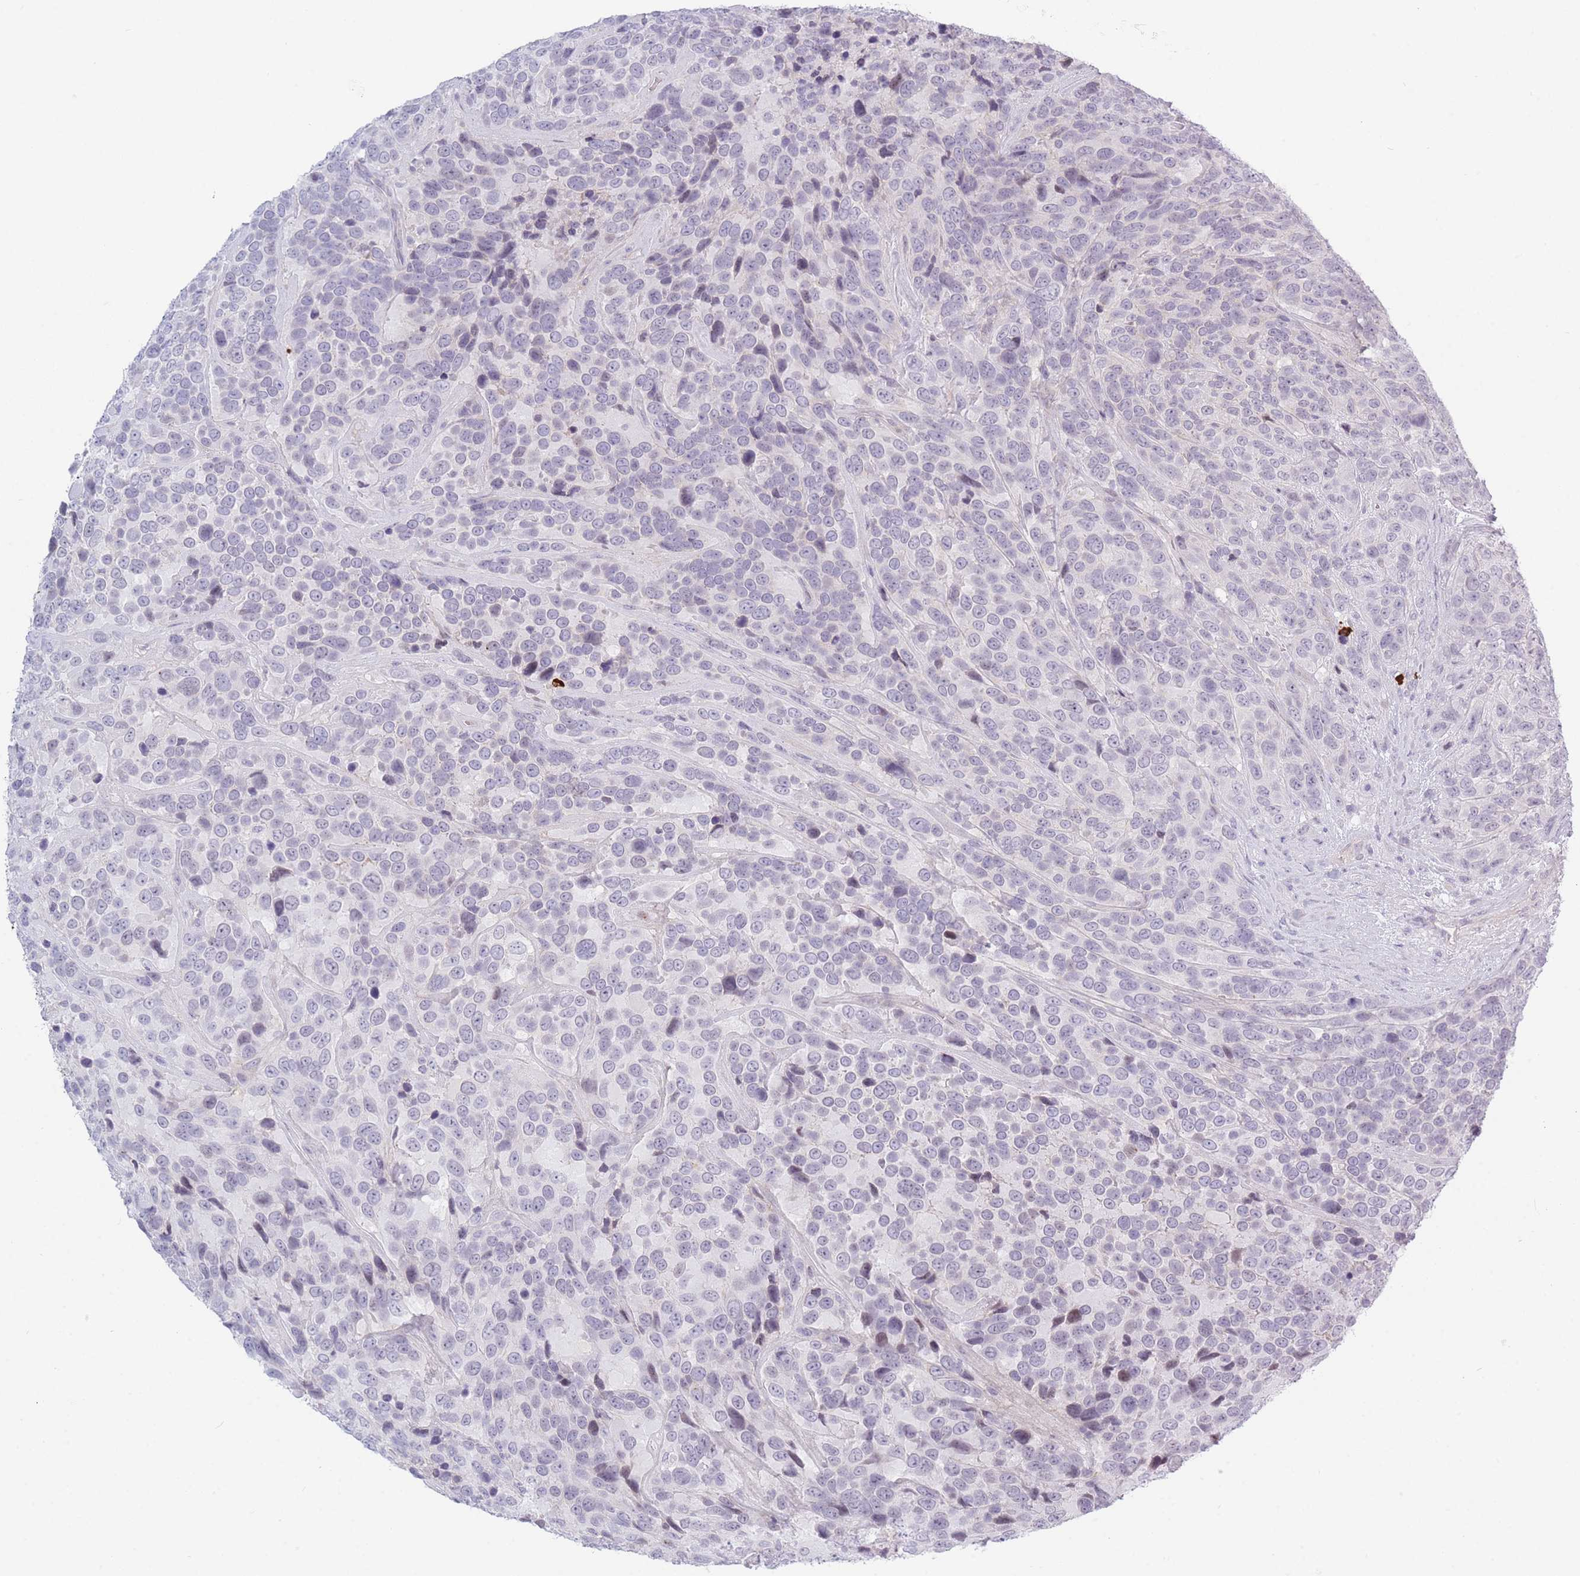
{"staining": {"intensity": "negative", "quantity": "none", "location": "none"}, "tissue": "urothelial cancer", "cell_type": "Tumor cells", "image_type": "cancer", "snomed": [{"axis": "morphology", "description": "Urothelial carcinoma, High grade"}, {"axis": "topography", "description": "Urinary bladder"}], "caption": "The histopathology image displays no staining of tumor cells in urothelial cancer.", "gene": "PLEKHG2", "patient": {"sex": "female", "age": 70}}